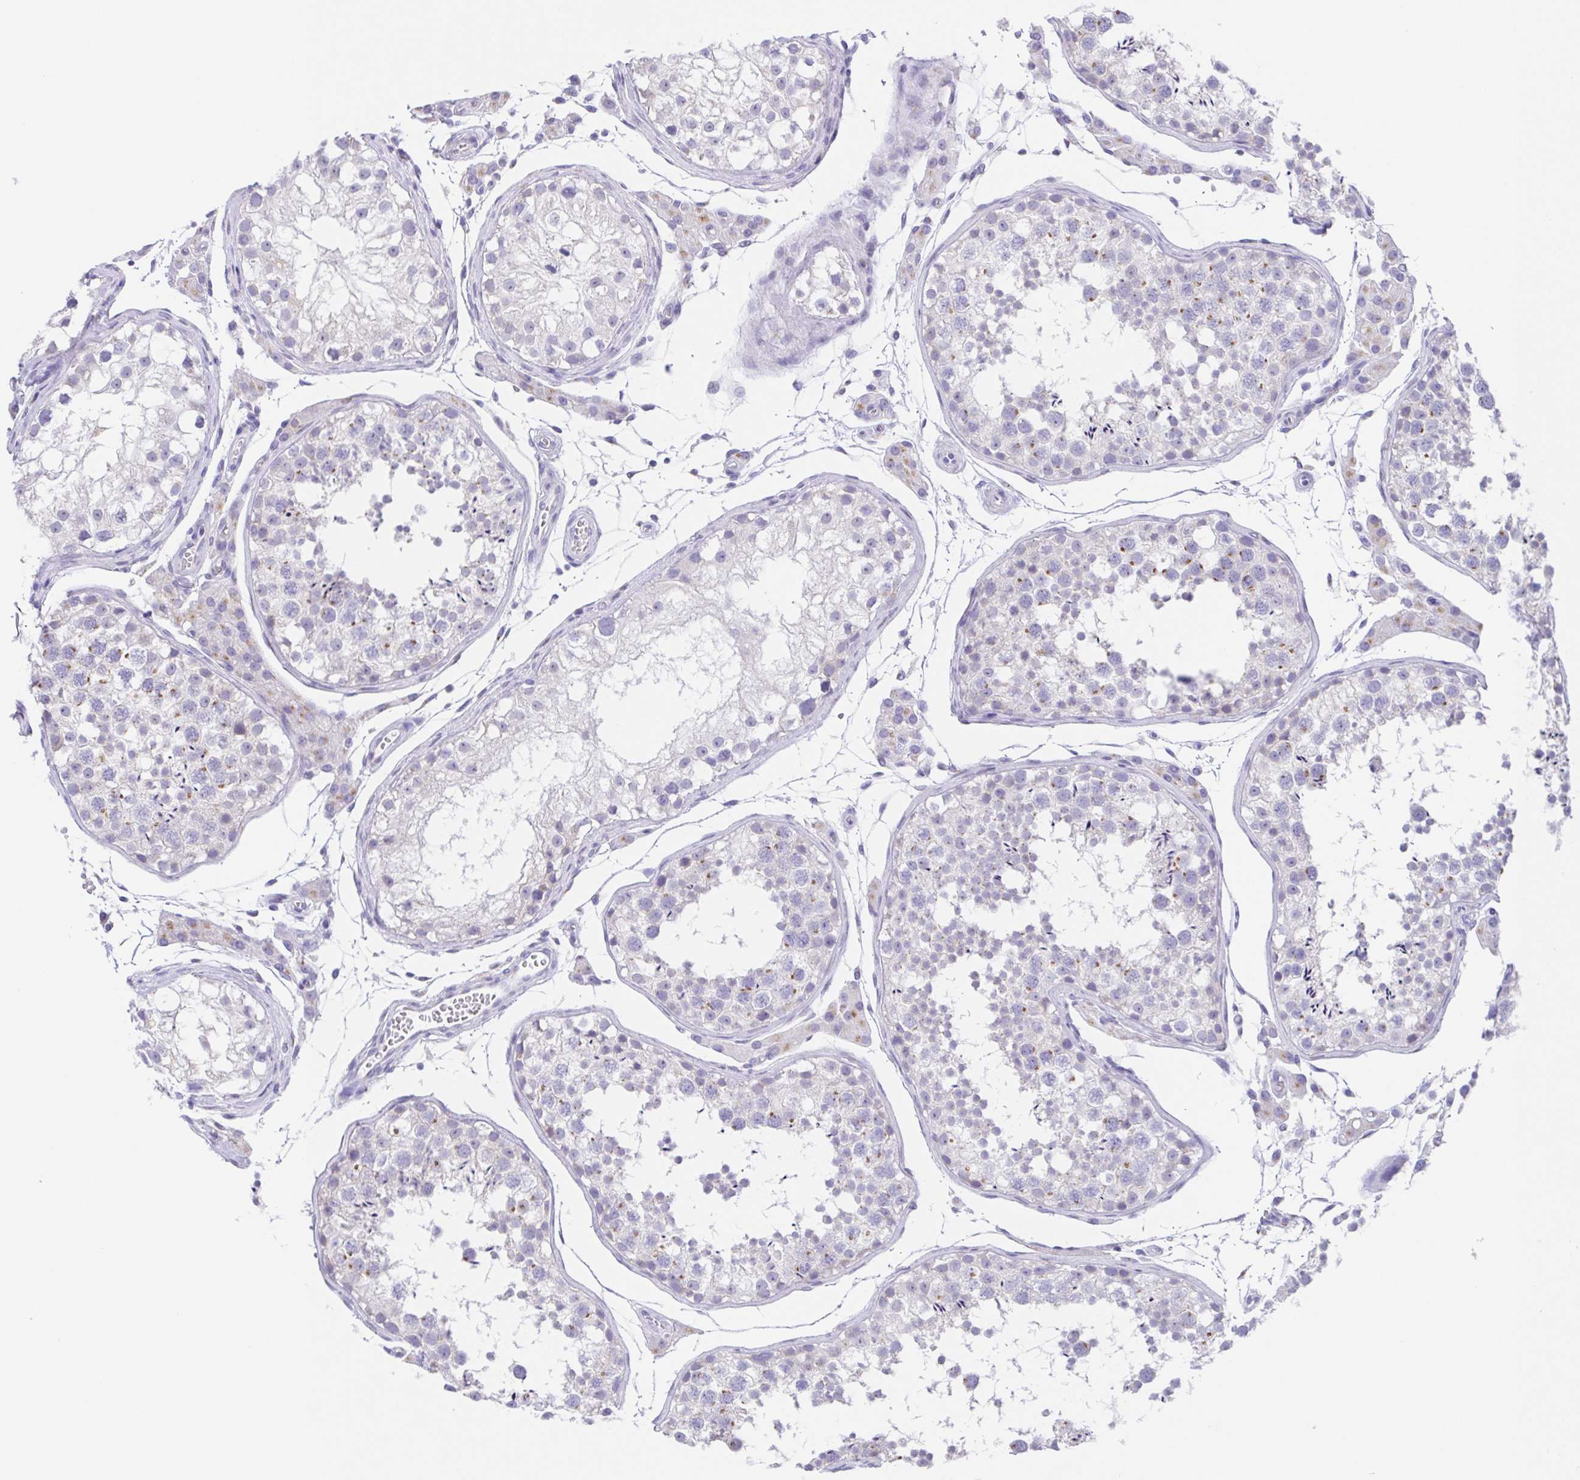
{"staining": {"intensity": "weak", "quantity": "25%-75%", "location": "cytoplasmic/membranous"}, "tissue": "testis", "cell_type": "Cells in seminiferous ducts", "image_type": "normal", "snomed": [{"axis": "morphology", "description": "Normal tissue, NOS"}, {"axis": "morphology", "description": "Seminoma, NOS"}, {"axis": "topography", "description": "Testis"}], "caption": "Testis stained with a brown dye exhibits weak cytoplasmic/membranous positive positivity in approximately 25%-75% of cells in seminiferous ducts.", "gene": "SCG3", "patient": {"sex": "male", "age": 29}}